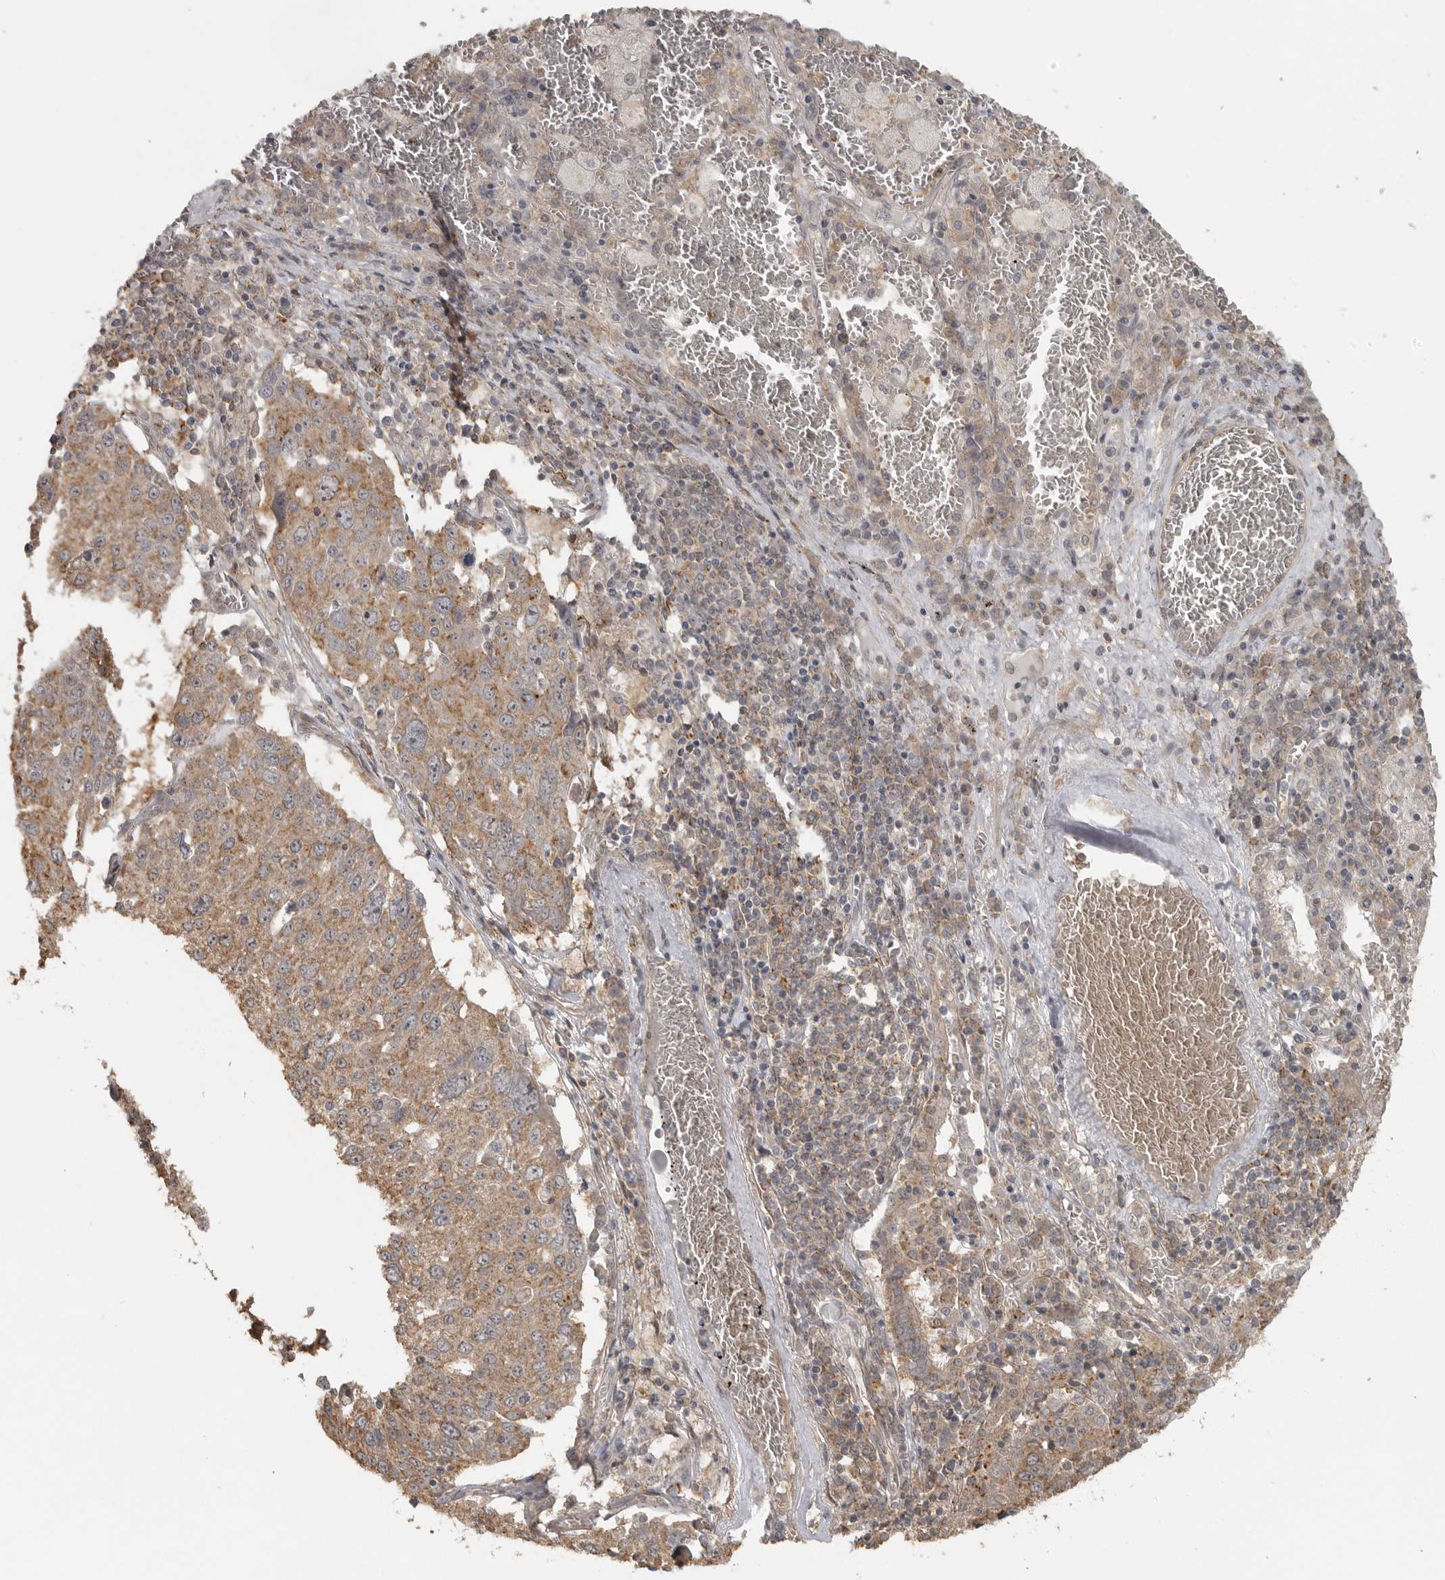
{"staining": {"intensity": "moderate", "quantity": ">75%", "location": "cytoplasmic/membranous"}, "tissue": "lung cancer", "cell_type": "Tumor cells", "image_type": "cancer", "snomed": [{"axis": "morphology", "description": "Squamous cell carcinoma, NOS"}, {"axis": "topography", "description": "Lung"}], "caption": "DAB immunohistochemical staining of lung cancer (squamous cell carcinoma) reveals moderate cytoplasmic/membranous protein expression in approximately >75% of tumor cells.", "gene": "LLGL1", "patient": {"sex": "male", "age": 65}}